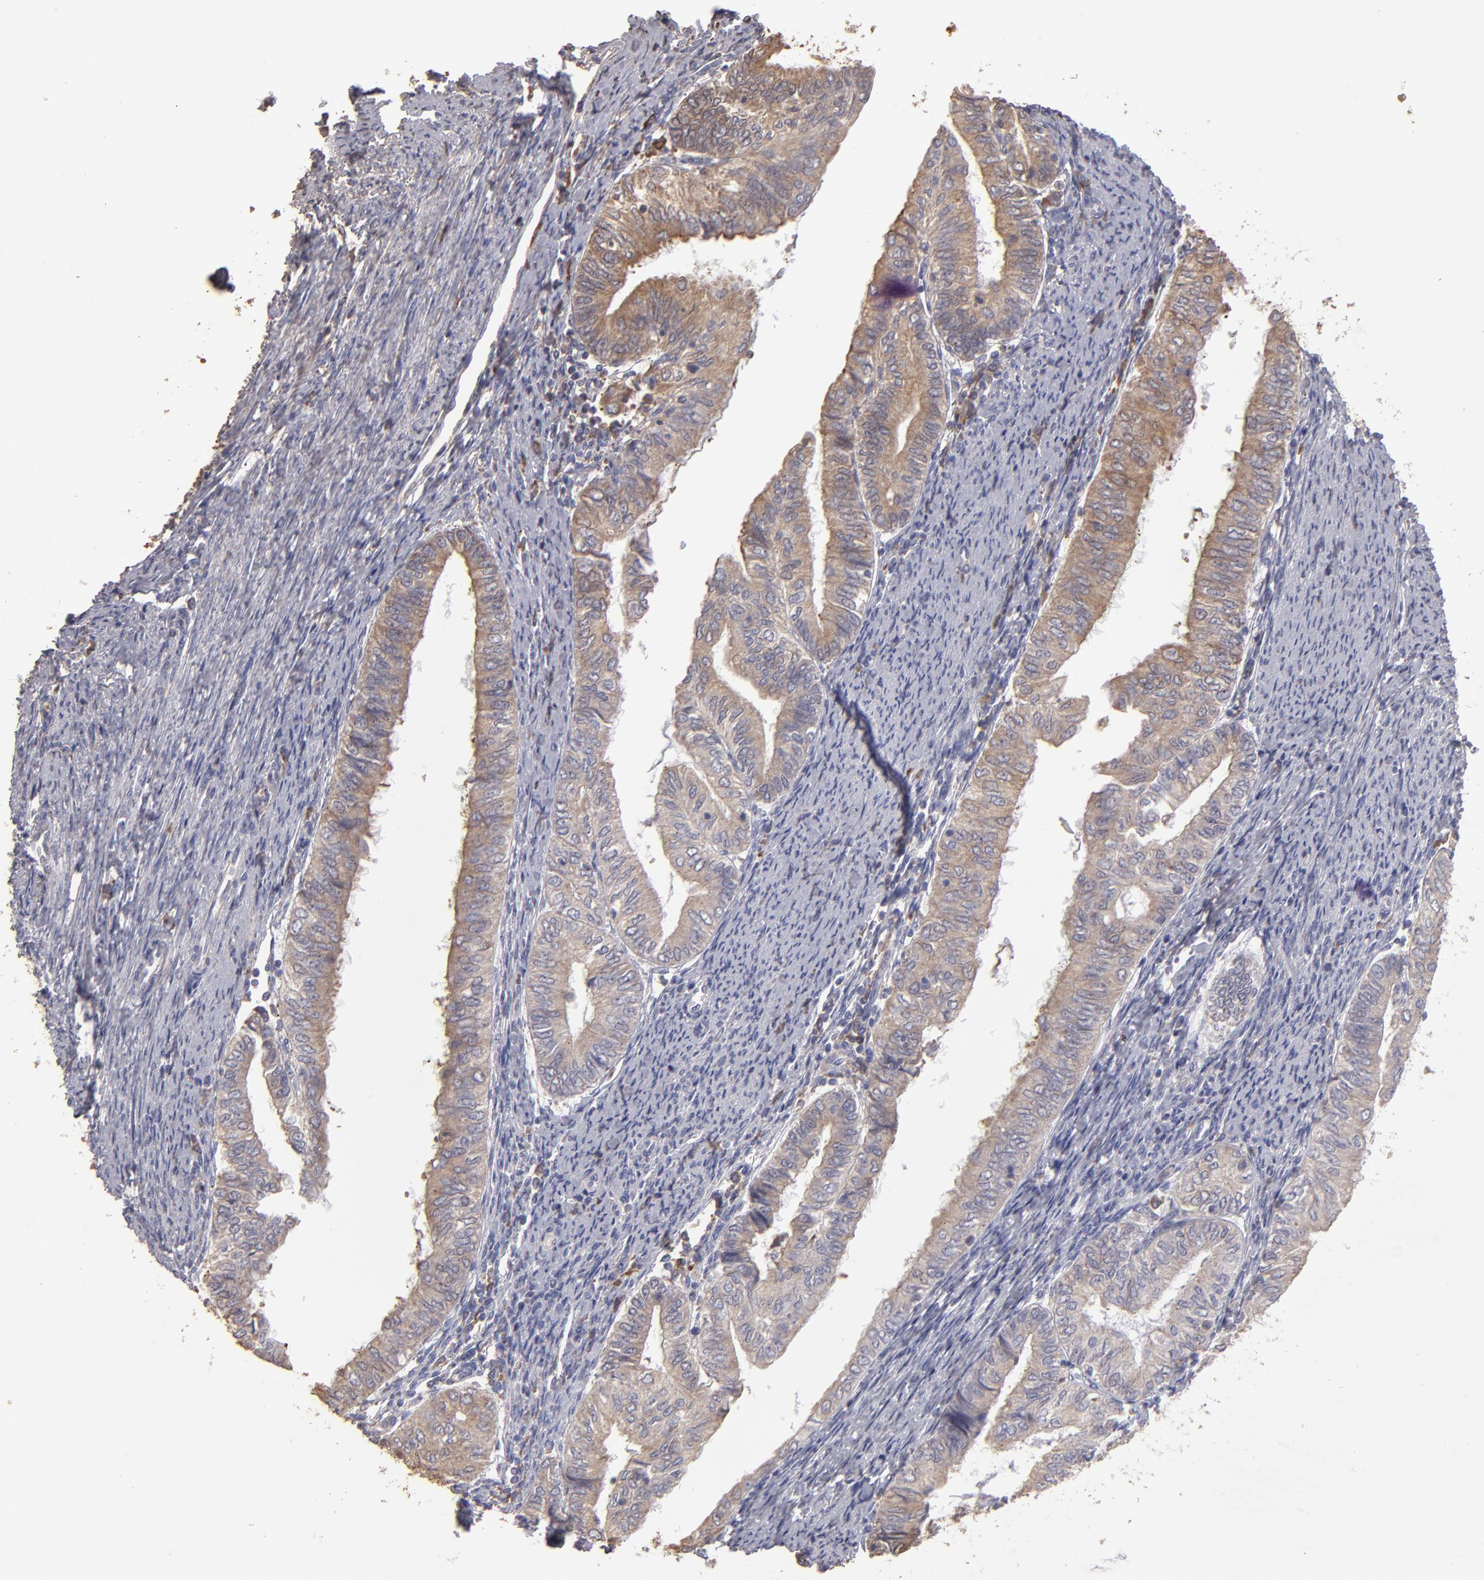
{"staining": {"intensity": "weak", "quantity": ">75%", "location": "cytoplasmic/membranous"}, "tissue": "endometrial cancer", "cell_type": "Tumor cells", "image_type": "cancer", "snomed": [{"axis": "morphology", "description": "Adenocarcinoma, NOS"}, {"axis": "topography", "description": "Endometrium"}], "caption": "This micrograph reveals immunohistochemistry (IHC) staining of endometrial cancer, with low weak cytoplasmic/membranous positivity in about >75% of tumor cells.", "gene": "CALR", "patient": {"sex": "female", "age": 66}}